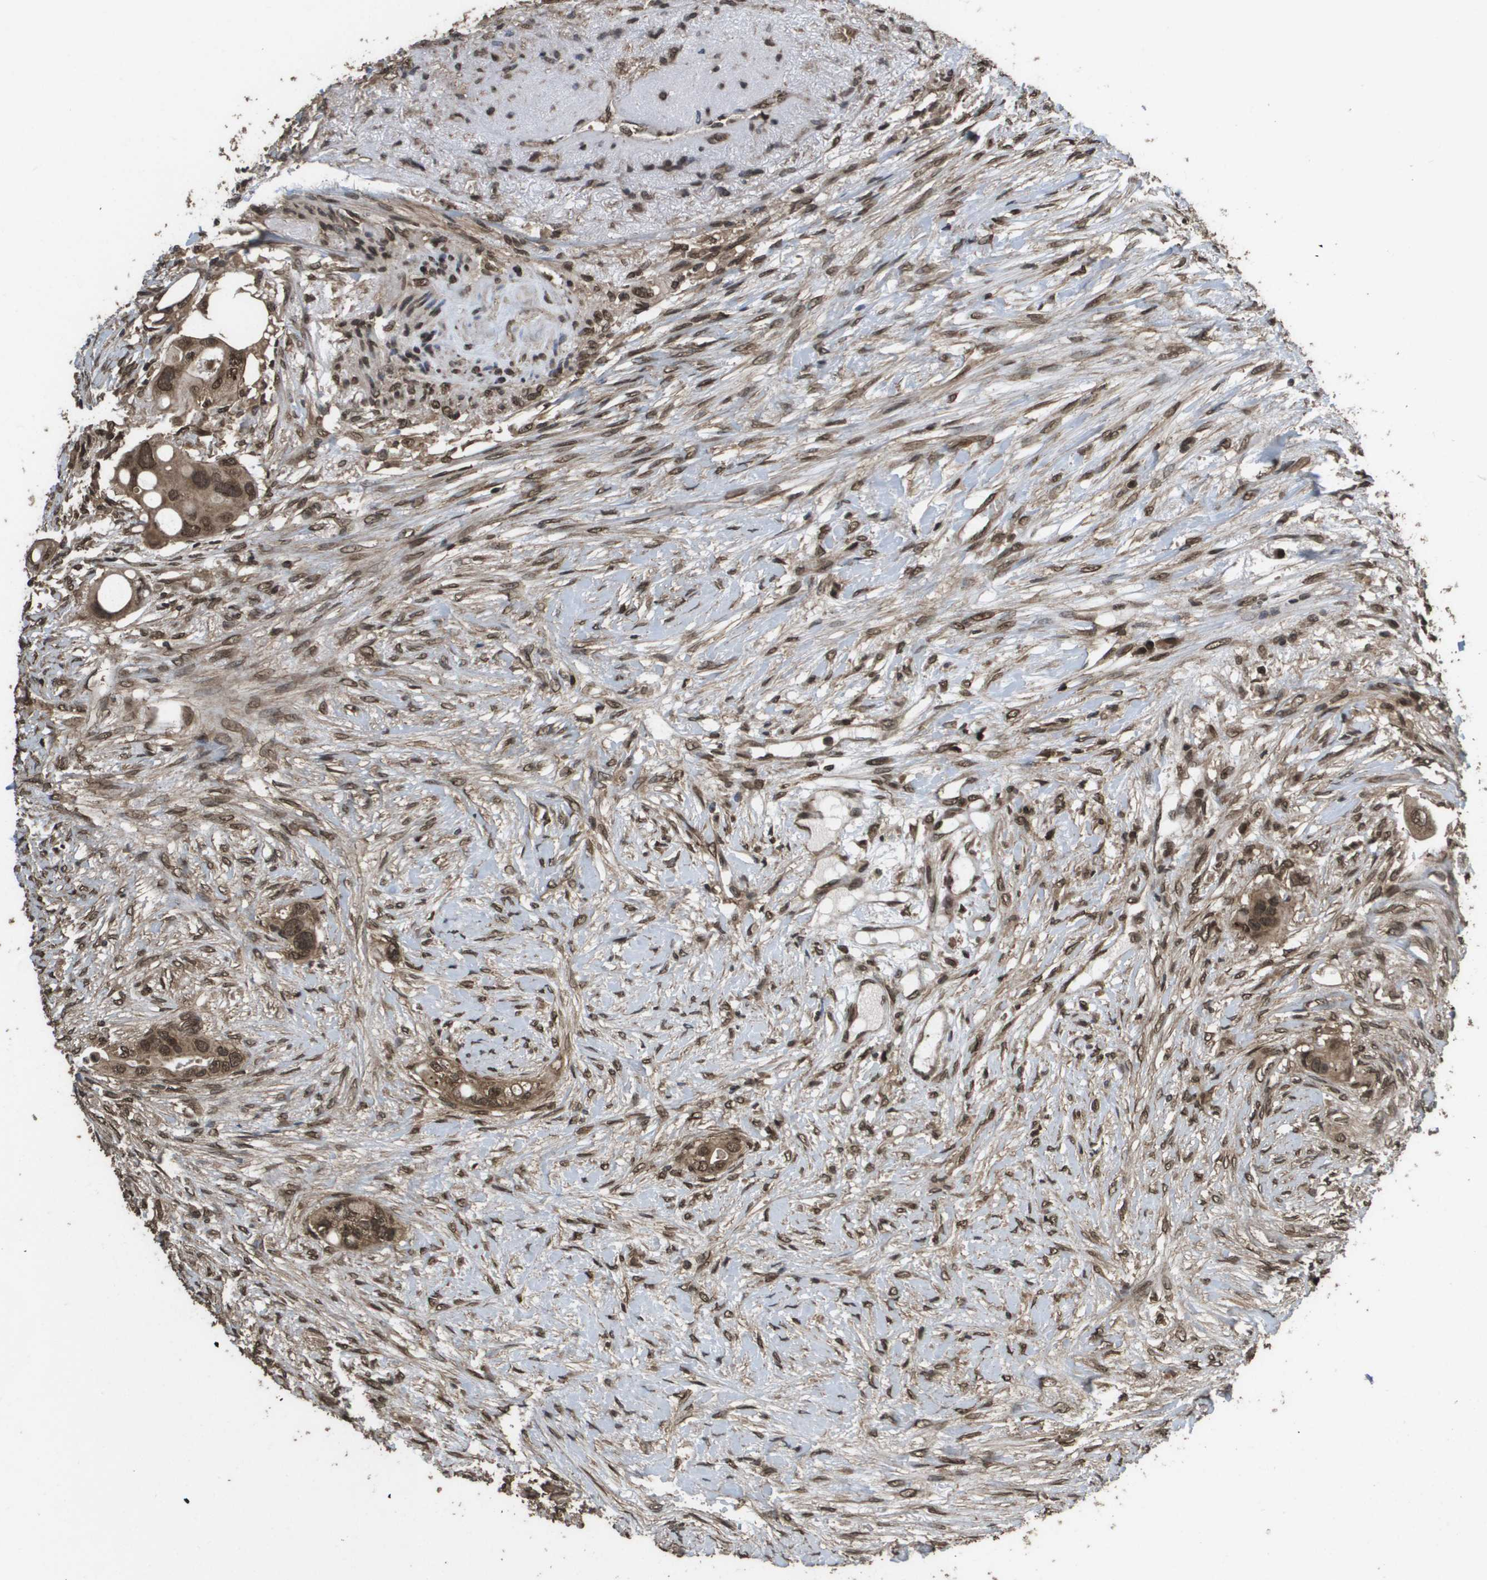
{"staining": {"intensity": "moderate", "quantity": ">75%", "location": "cytoplasmic/membranous,nuclear"}, "tissue": "colorectal cancer", "cell_type": "Tumor cells", "image_type": "cancer", "snomed": [{"axis": "morphology", "description": "Adenocarcinoma, NOS"}, {"axis": "topography", "description": "Colon"}], "caption": "Colorectal cancer stained with a protein marker shows moderate staining in tumor cells.", "gene": "AXIN2", "patient": {"sex": "female", "age": 57}}